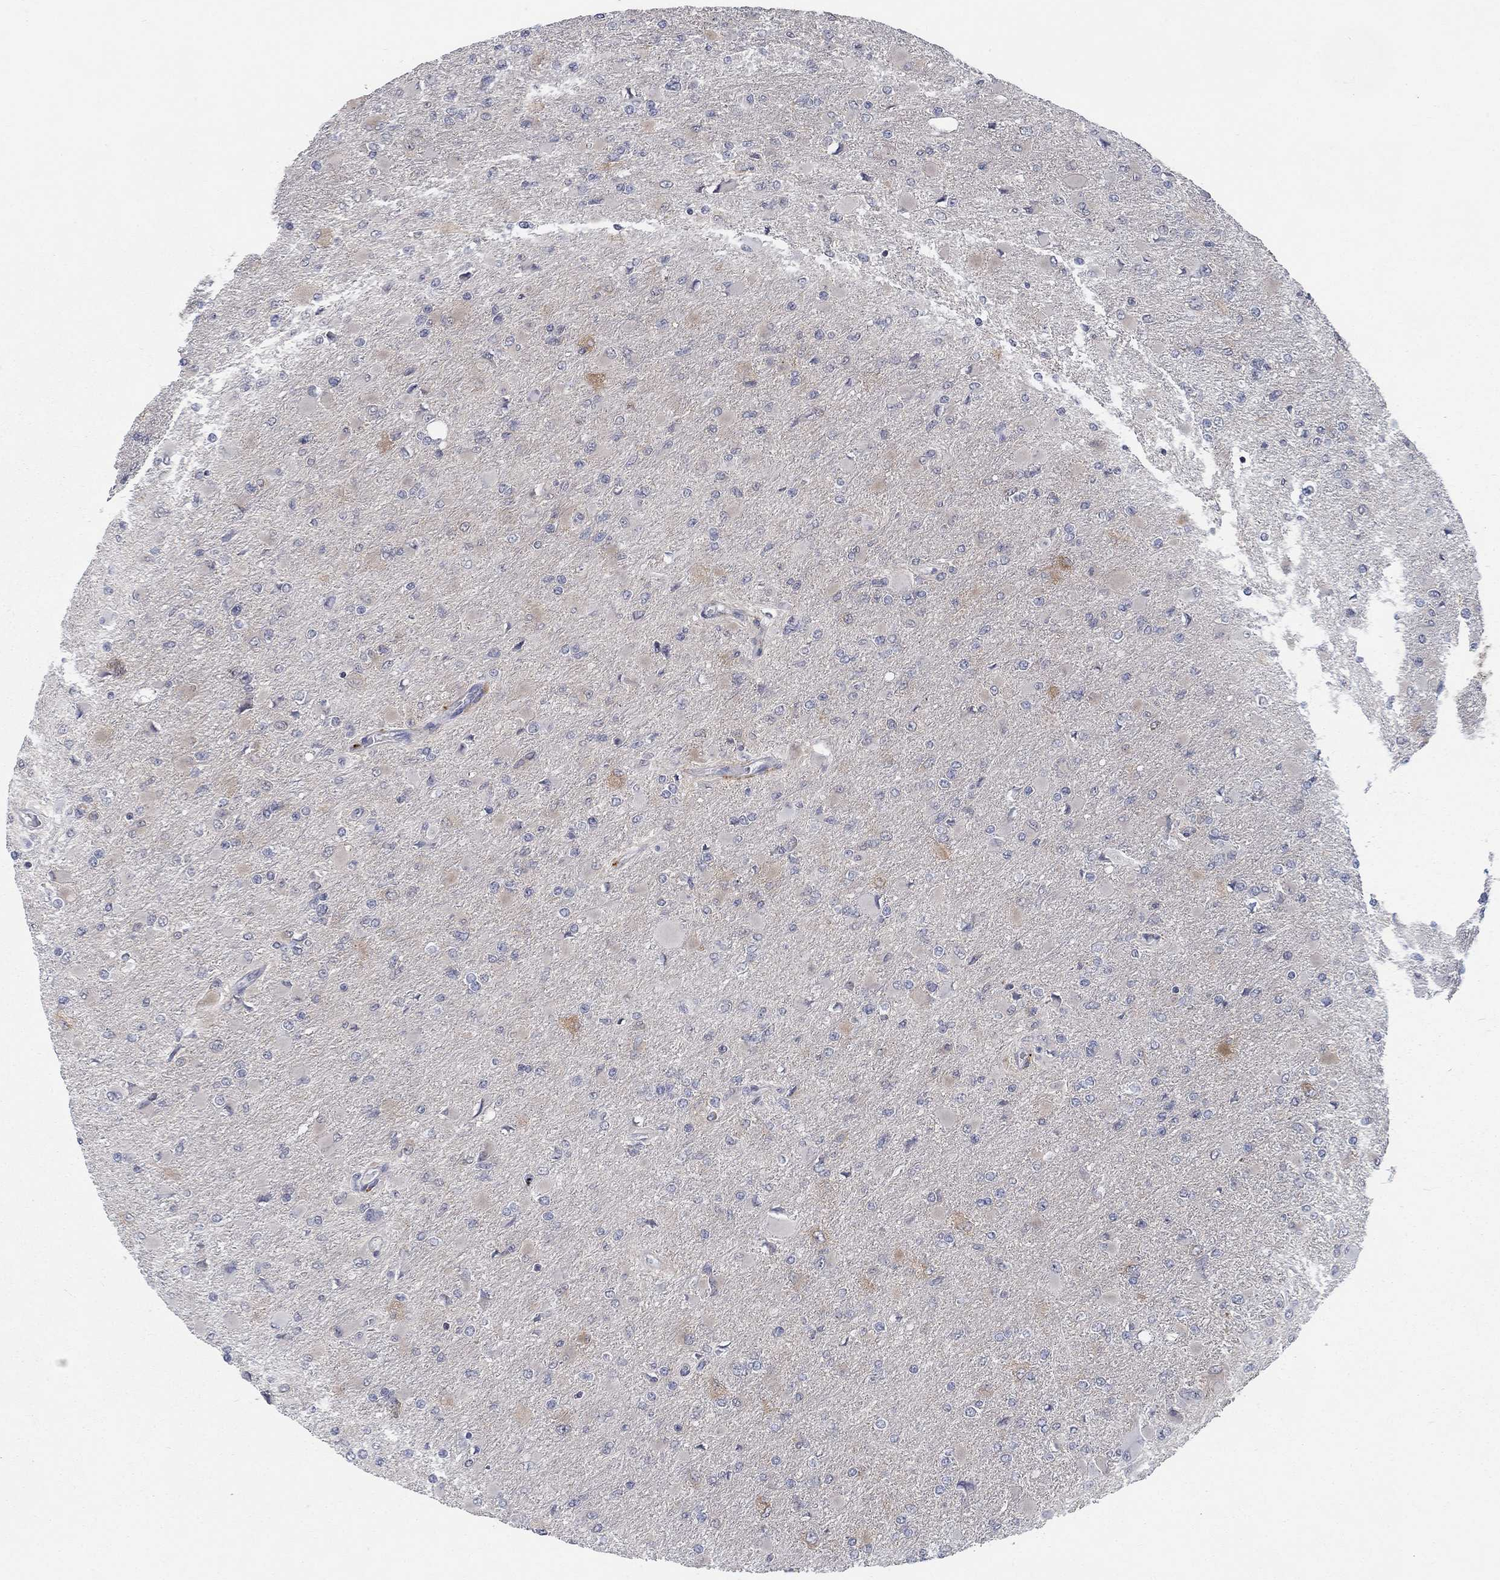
{"staining": {"intensity": "negative", "quantity": "none", "location": "none"}, "tissue": "glioma", "cell_type": "Tumor cells", "image_type": "cancer", "snomed": [{"axis": "morphology", "description": "Glioma, malignant, High grade"}, {"axis": "topography", "description": "Cerebral cortex"}], "caption": "Immunohistochemical staining of glioma reveals no significant positivity in tumor cells.", "gene": "MTSS2", "patient": {"sex": "female", "age": 36}}